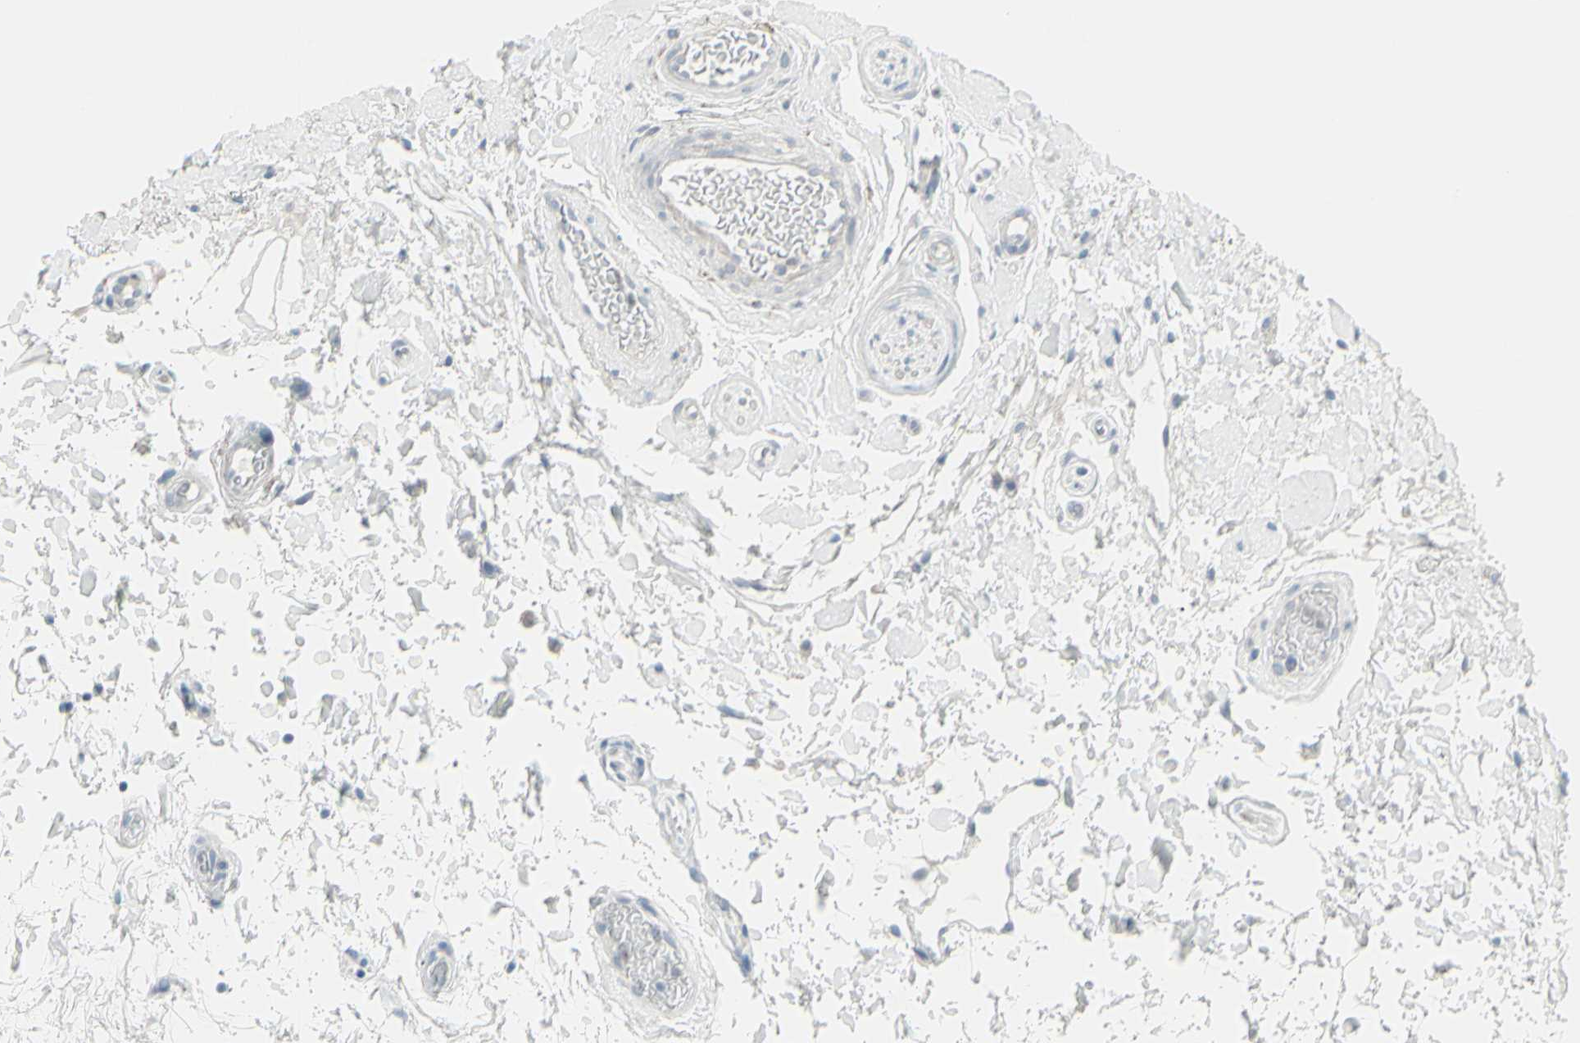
{"staining": {"intensity": "negative", "quantity": "none", "location": "none"}, "tissue": "oral mucosa", "cell_type": "Squamous epithelial cells", "image_type": "normal", "snomed": [{"axis": "morphology", "description": "Normal tissue, NOS"}, {"axis": "morphology", "description": "Squamous cell carcinoma, NOS"}, {"axis": "topography", "description": "Skeletal muscle"}, {"axis": "topography", "description": "Oral tissue"}, {"axis": "topography", "description": "Head-Neck"}], "caption": "The histopathology image demonstrates no significant staining in squamous epithelial cells of oral mucosa. (Stains: DAB (3,3'-diaminobenzidine) immunohistochemistry (IHC) with hematoxylin counter stain, Microscopy: brightfield microscopy at high magnification).", "gene": "RAB3A", "patient": {"sex": "male", "age": 71}}